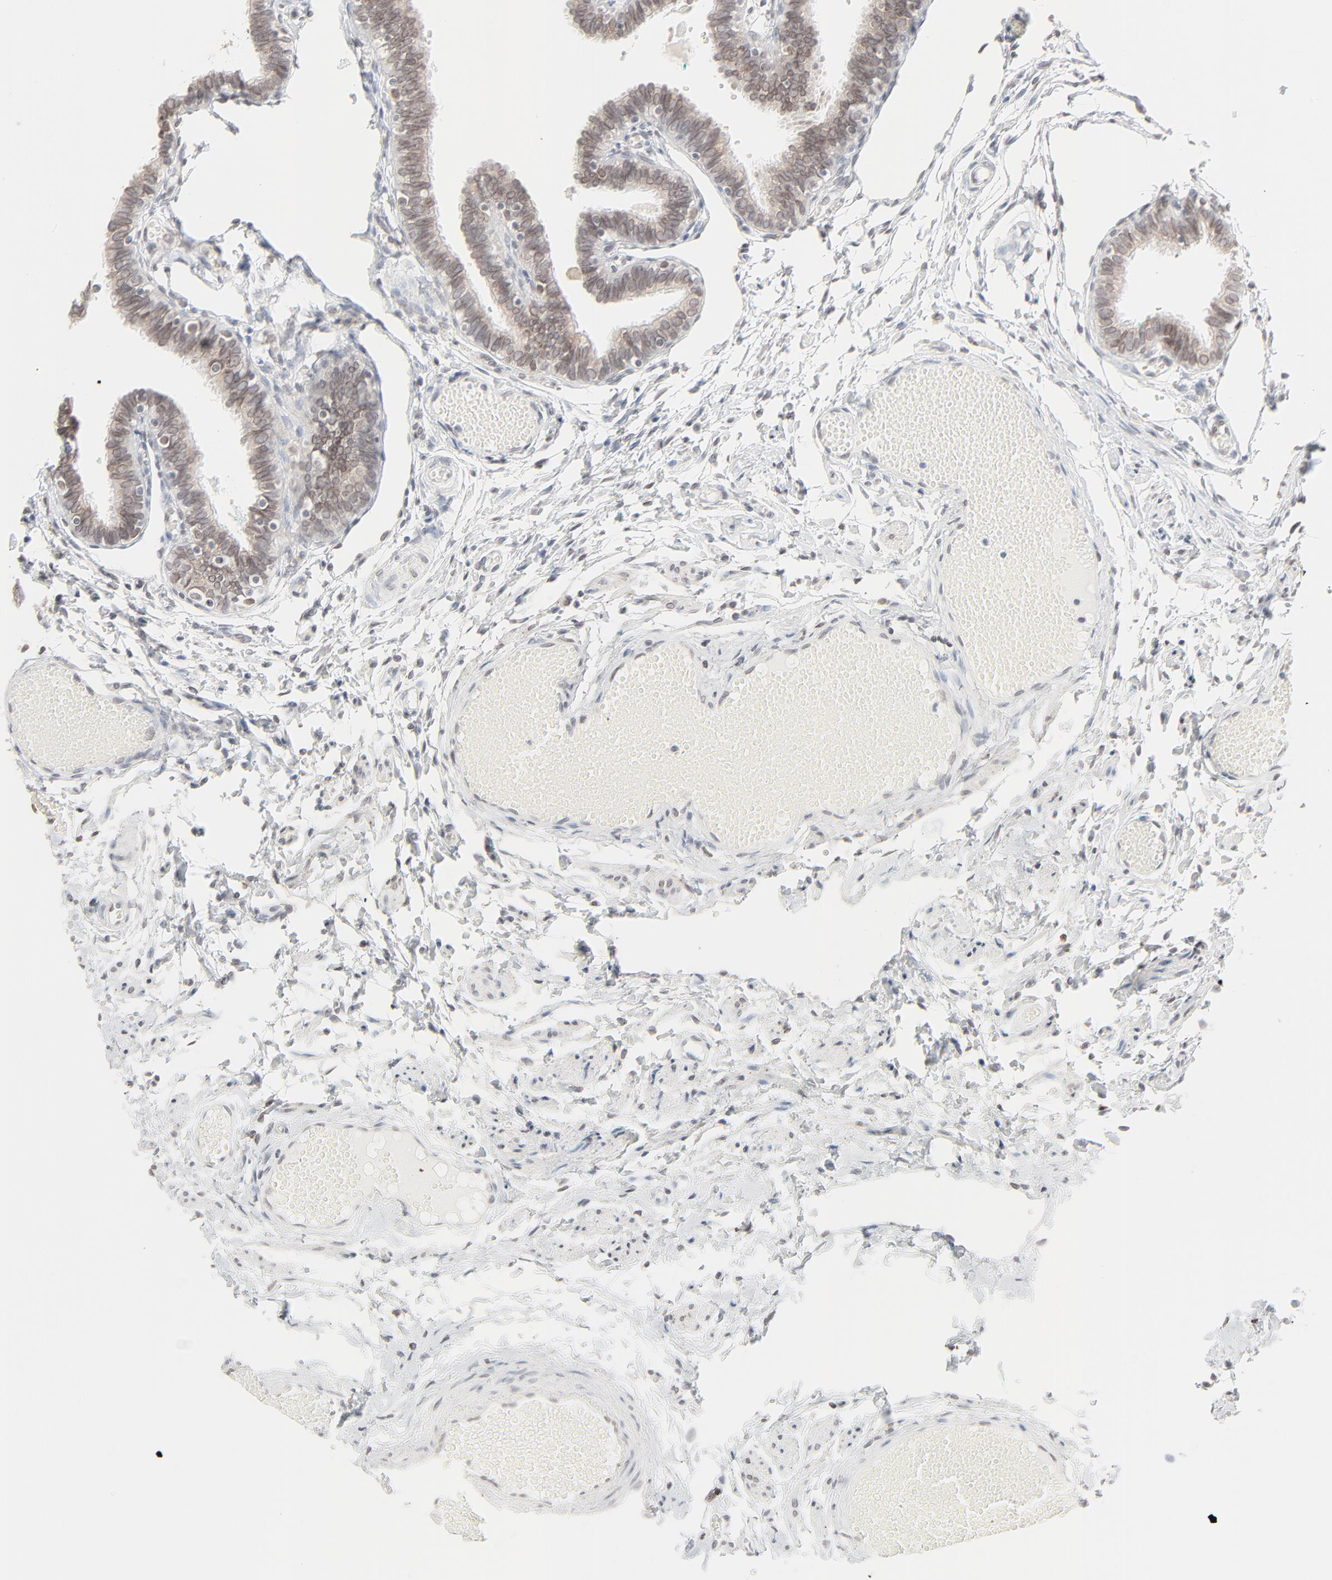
{"staining": {"intensity": "moderate", "quantity": ">75%", "location": "cytoplasmic/membranous,nuclear"}, "tissue": "fallopian tube", "cell_type": "Glandular cells", "image_type": "normal", "snomed": [{"axis": "morphology", "description": "Normal tissue, NOS"}, {"axis": "topography", "description": "Fallopian tube"}], "caption": "Protein expression analysis of normal fallopian tube reveals moderate cytoplasmic/membranous,nuclear expression in about >75% of glandular cells. The staining was performed using DAB (3,3'-diaminobenzidine) to visualize the protein expression in brown, while the nuclei were stained in blue with hematoxylin (Magnification: 20x).", "gene": "MAD1L1", "patient": {"sex": "female", "age": 46}}